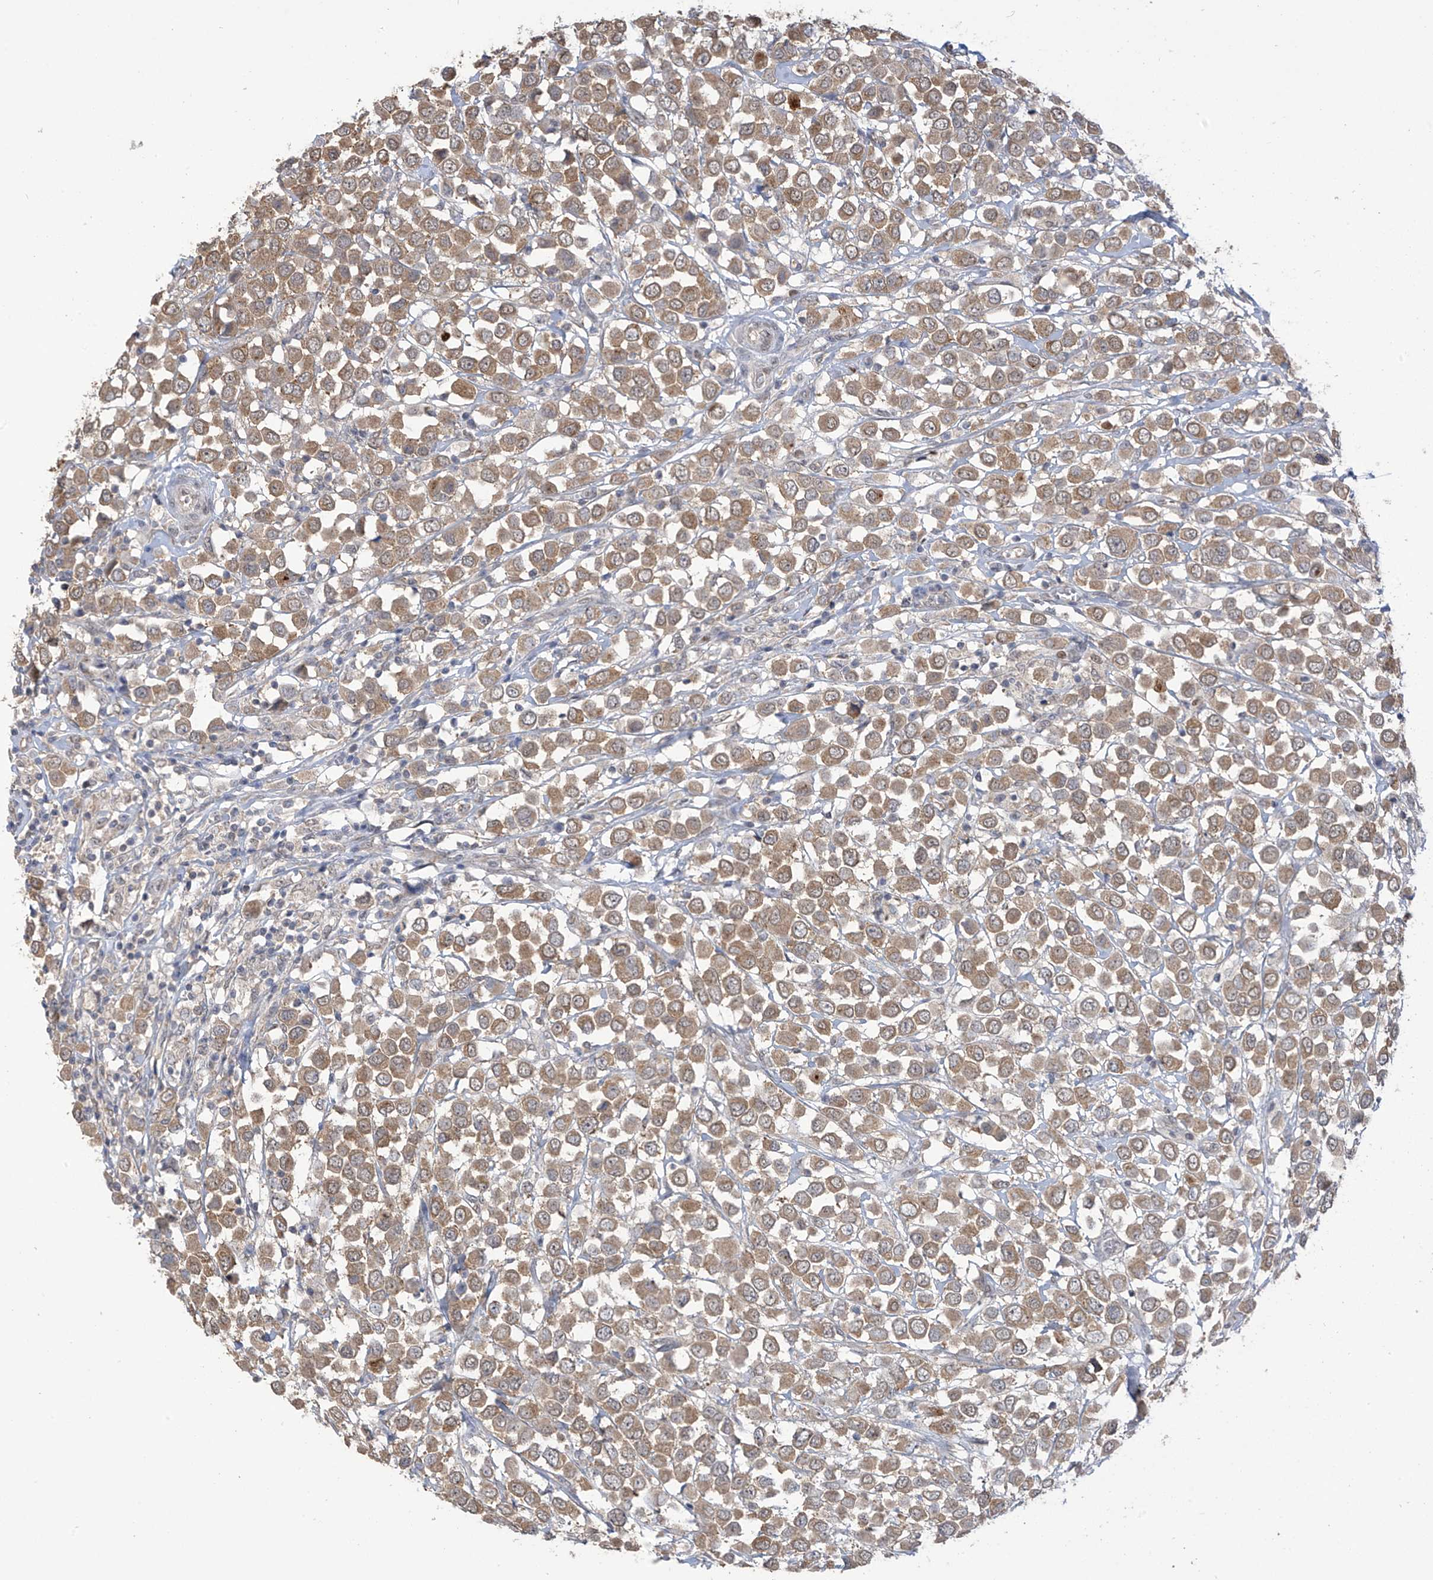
{"staining": {"intensity": "moderate", "quantity": ">75%", "location": "cytoplasmic/membranous,nuclear"}, "tissue": "breast cancer", "cell_type": "Tumor cells", "image_type": "cancer", "snomed": [{"axis": "morphology", "description": "Duct carcinoma"}, {"axis": "topography", "description": "Breast"}], "caption": "Immunohistochemical staining of human breast cancer exhibits medium levels of moderate cytoplasmic/membranous and nuclear expression in about >75% of tumor cells.", "gene": "KIAA1522", "patient": {"sex": "female", "age": 61}}